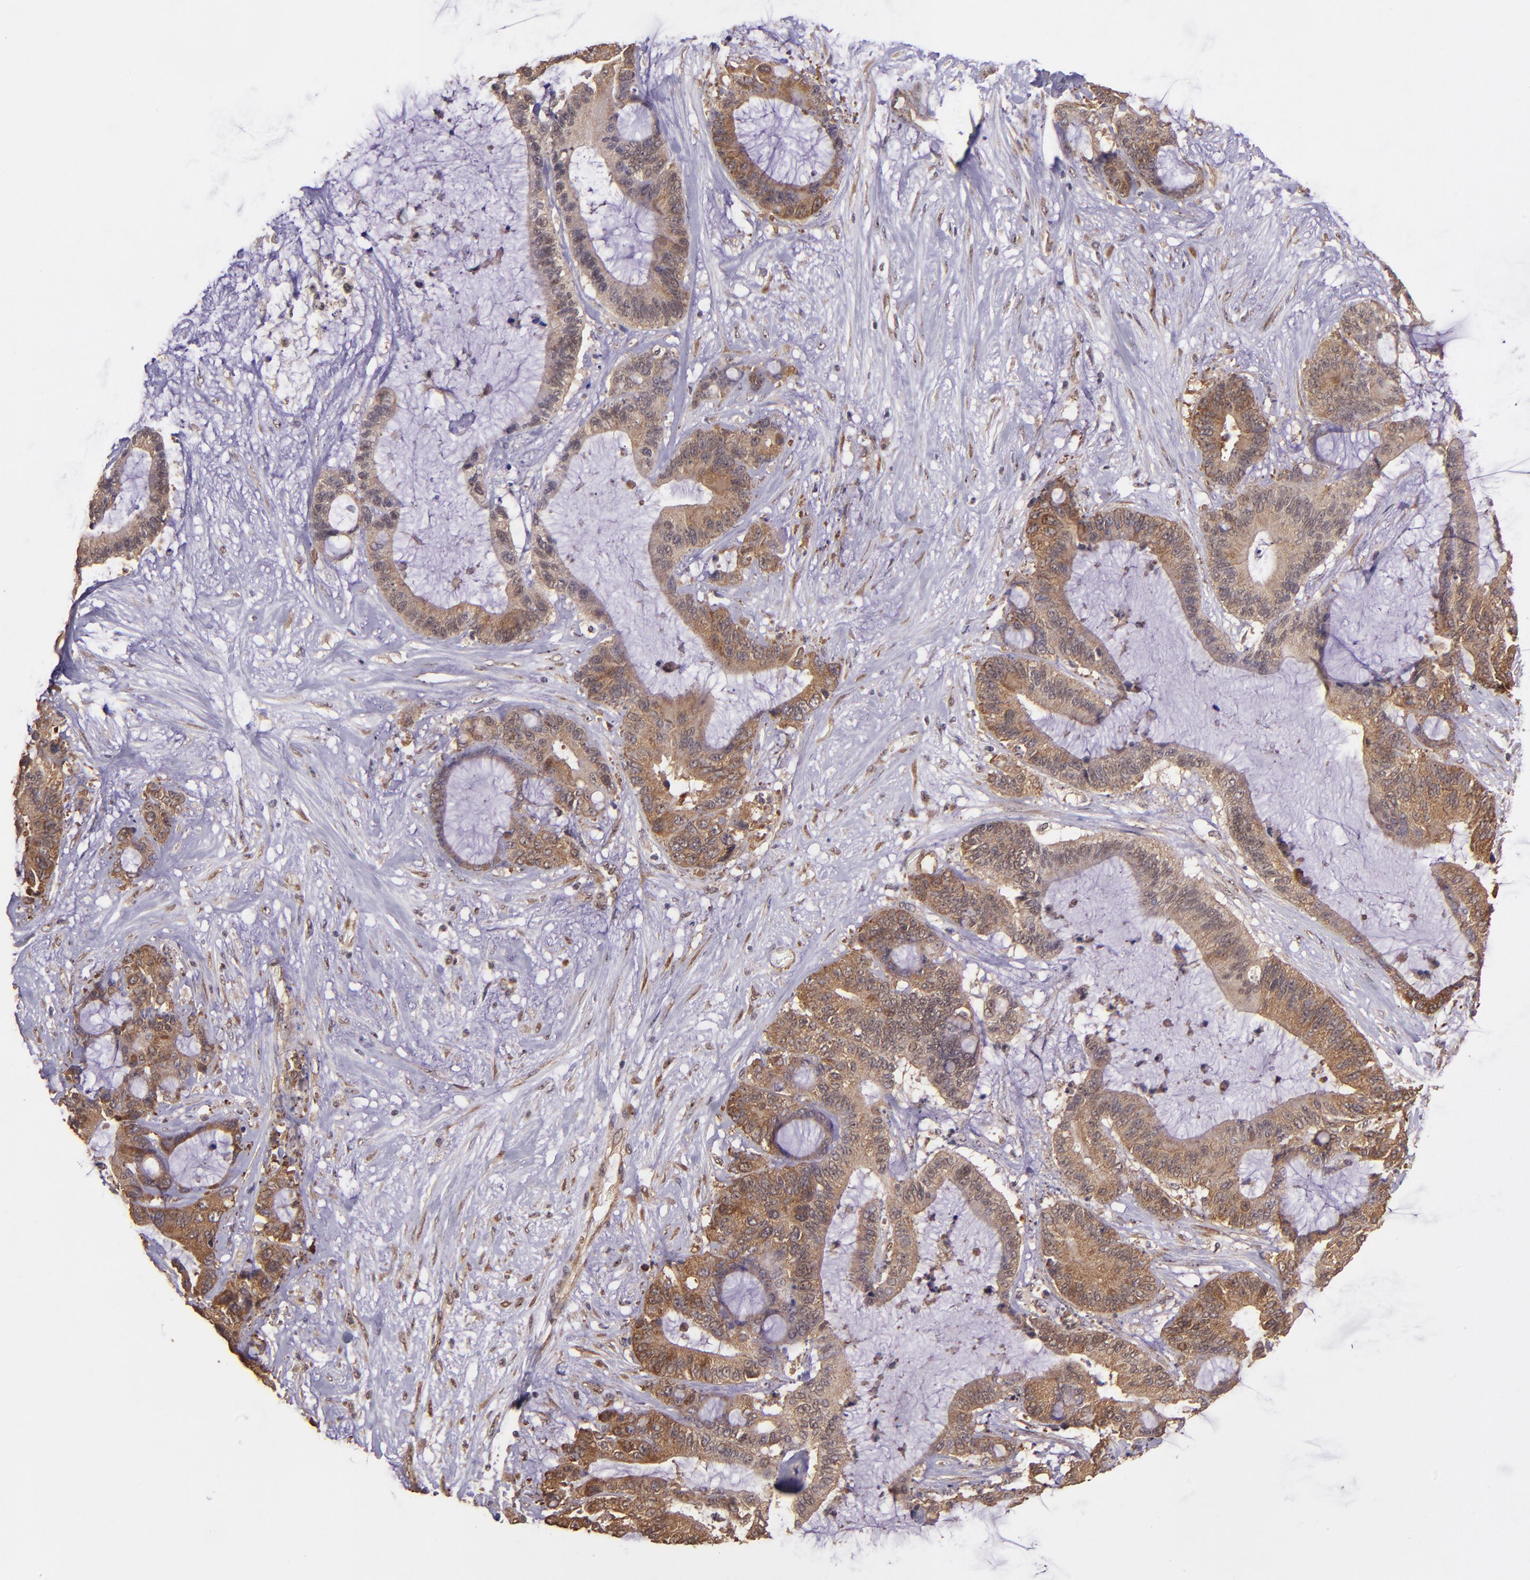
{"staining": {"intensity": "strong", "quantity": ">75%", "location": "cytoplasmic/membranous"}, "tissue": "liver cancer", "cell_type": "Tumor cells", "image_type": "cancer", "snomed": [{"axis": "morphology", "description": "Cholangiocarcinoma"}, {"axis": "topography", "description": "Liver"}], "caption": "IHC (DAB) staining of liver cancer displays strong cytoplasmic/membranous protein staining in about >75% of tumor cells. The staining was performed using DAB (3,3'-diaminobenzidine), with brown indicating positive protein expression. Nuclei are stained blue with hematoxylin.", "gene": "USP51", "patient": {"sex": "female", "age": 73}}